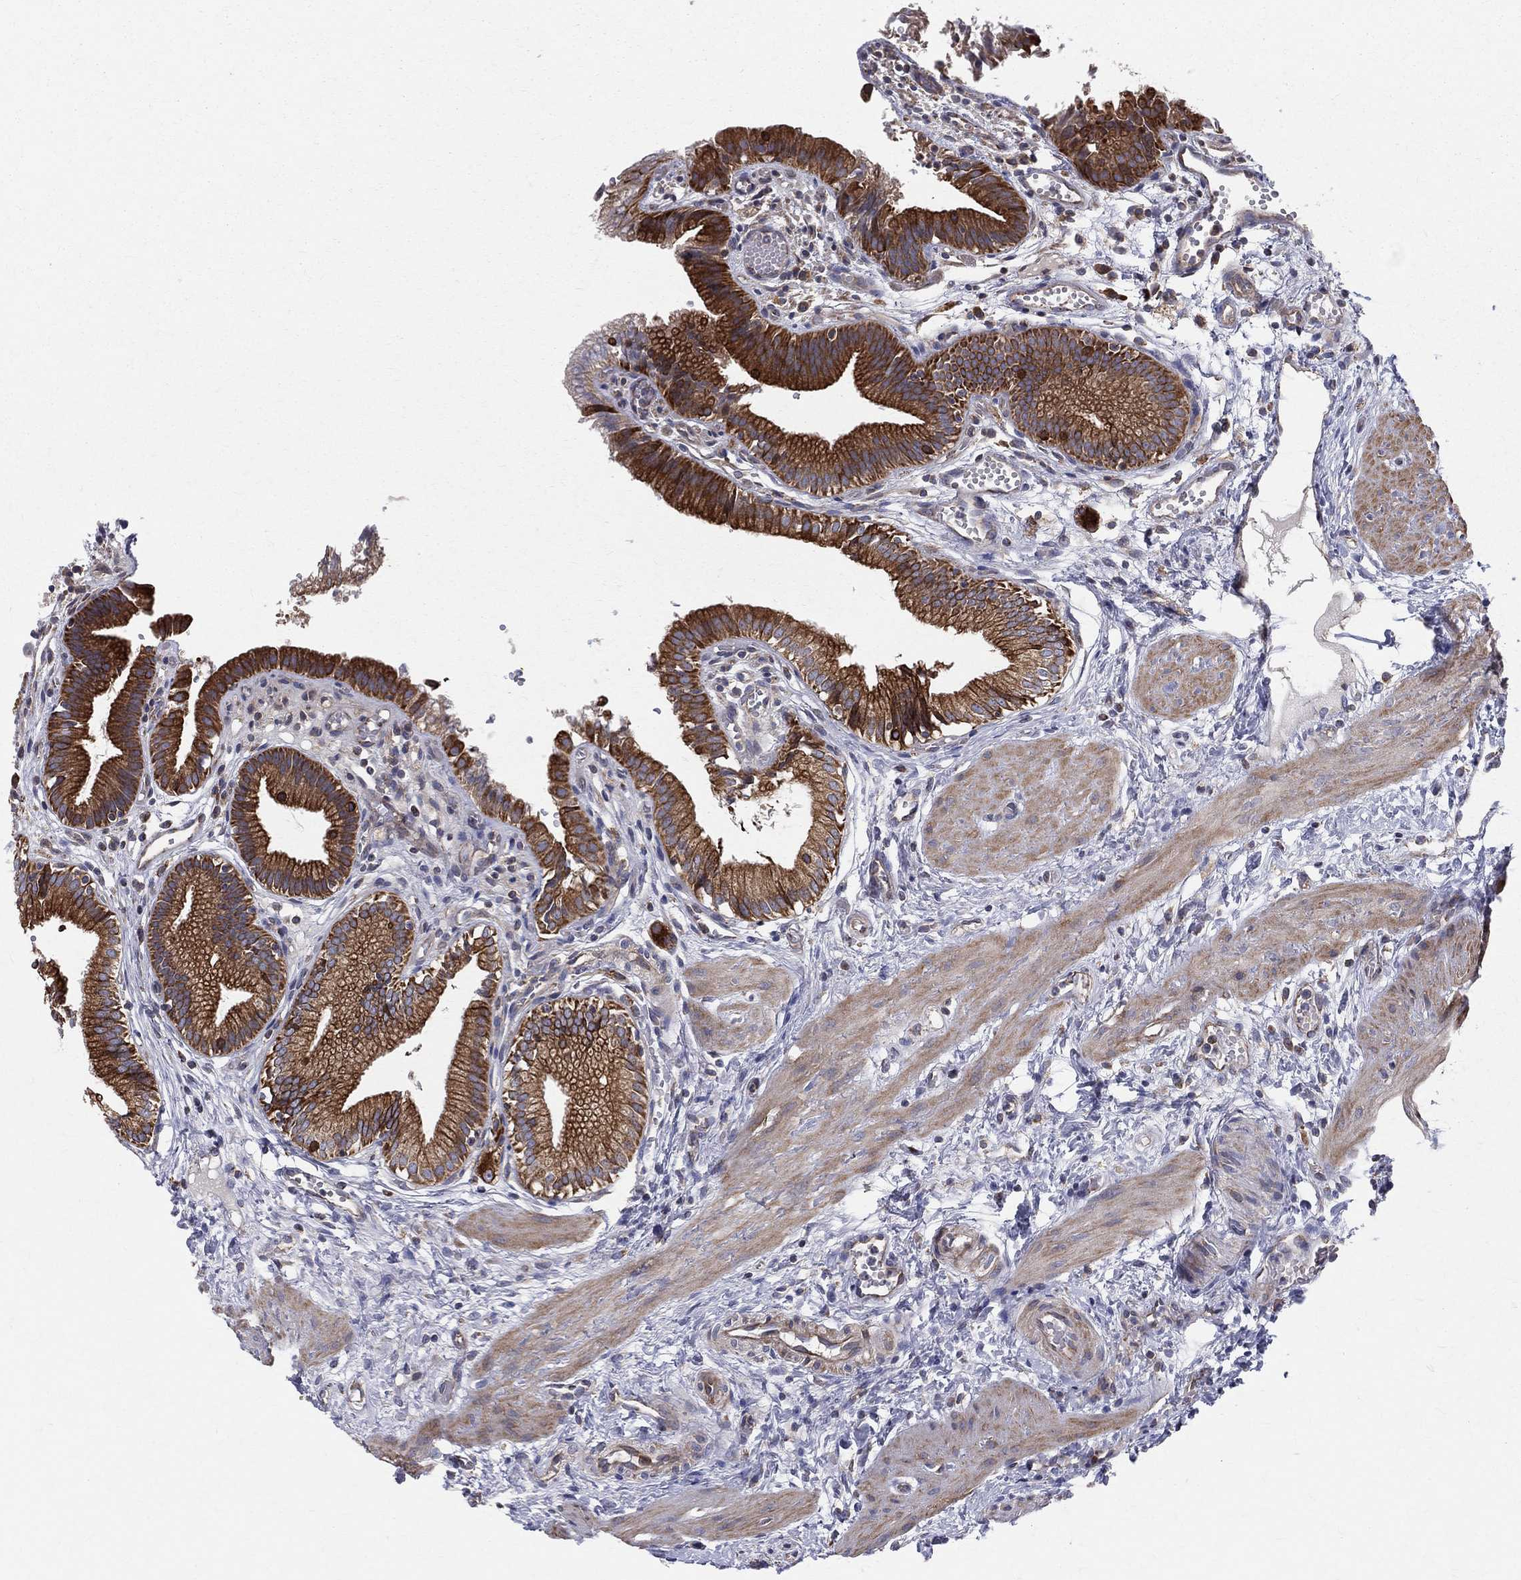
{"staining": {"intensity": "strong", "quantity": ">75%", "location": "cytoplasmic/membranous"}, "tissue": "gallbladder", "cell_type": "Glandular cells", "image_type": "normal", "snomed": [{"axis": "morphology", "description": "Normal tissue, NOS"}, {"axis": "topography", "description": "Gallbladder"}], "caption": "Protein staining exhibits strong cytoplasmic/membranous staining in about >75% of glandular cells in benign gallbladder. (Stains: DAB in brown, nuclei in blue, Microscopy: brightfield microscopy at high magnification).", "gene": "MIX23", "patient": {"sex": "female", "age": 24}}